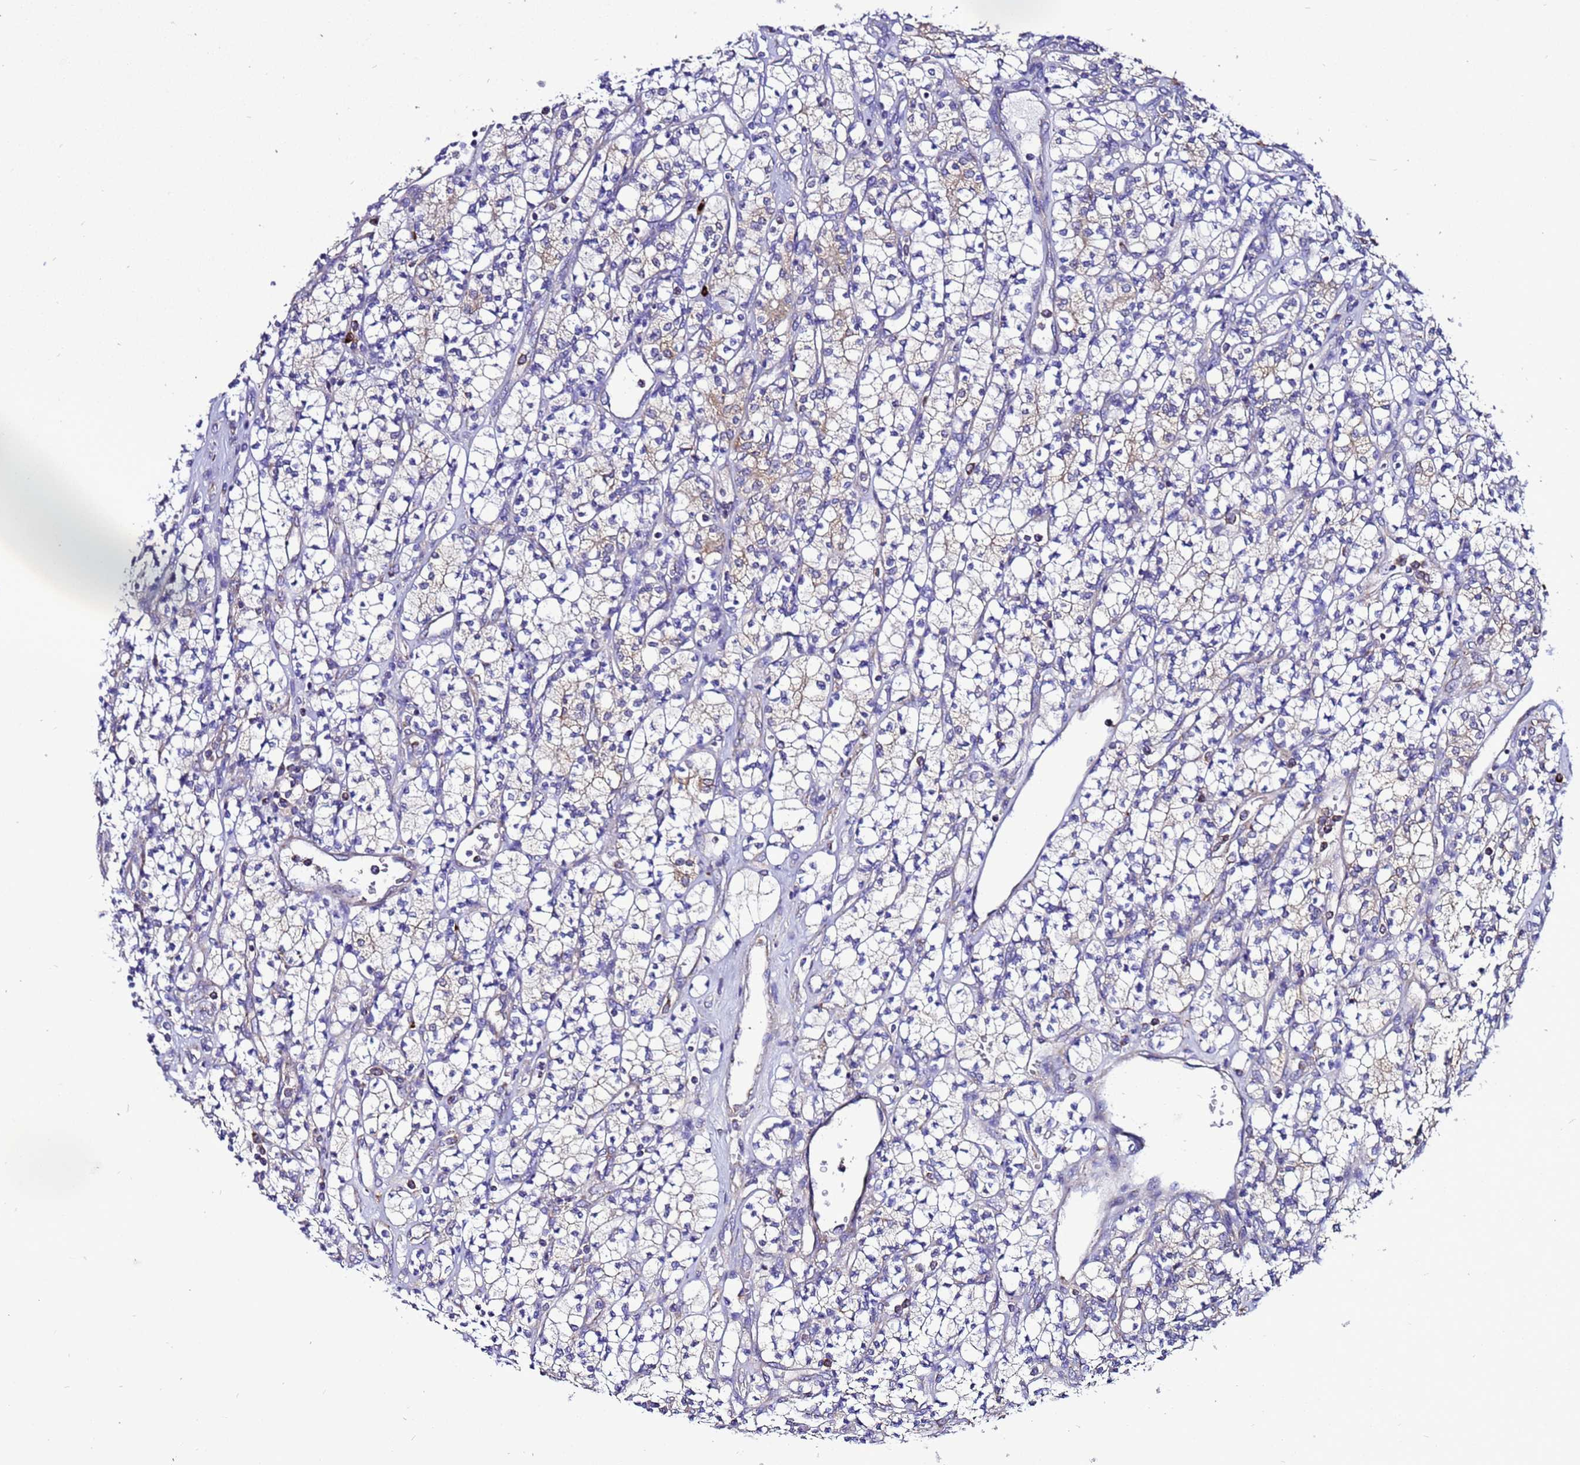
{"staining": {"intensity": "weak", "quantity": "<25%", "location": "cytoplasmic/membranous"}, "tissue": "renal cancer", "cell_type": "Tumor cells", "image_type": "cancer", "snomed": [{"axis": "morphology", "description": "Adenocarcinoma, NOS"}, {"axis": "topography", "description": "Kidney"}], "caption": "The micrograph exhibits no staining of tumor cells in renal cancer (adenocarcinoma). (DAB (3,3'-diaminobenzidine) IHC visualized using brightfield microscopy, high magnification).", "gene": "HIGD2A", "patient": {"sex": "male", "age": 77}}